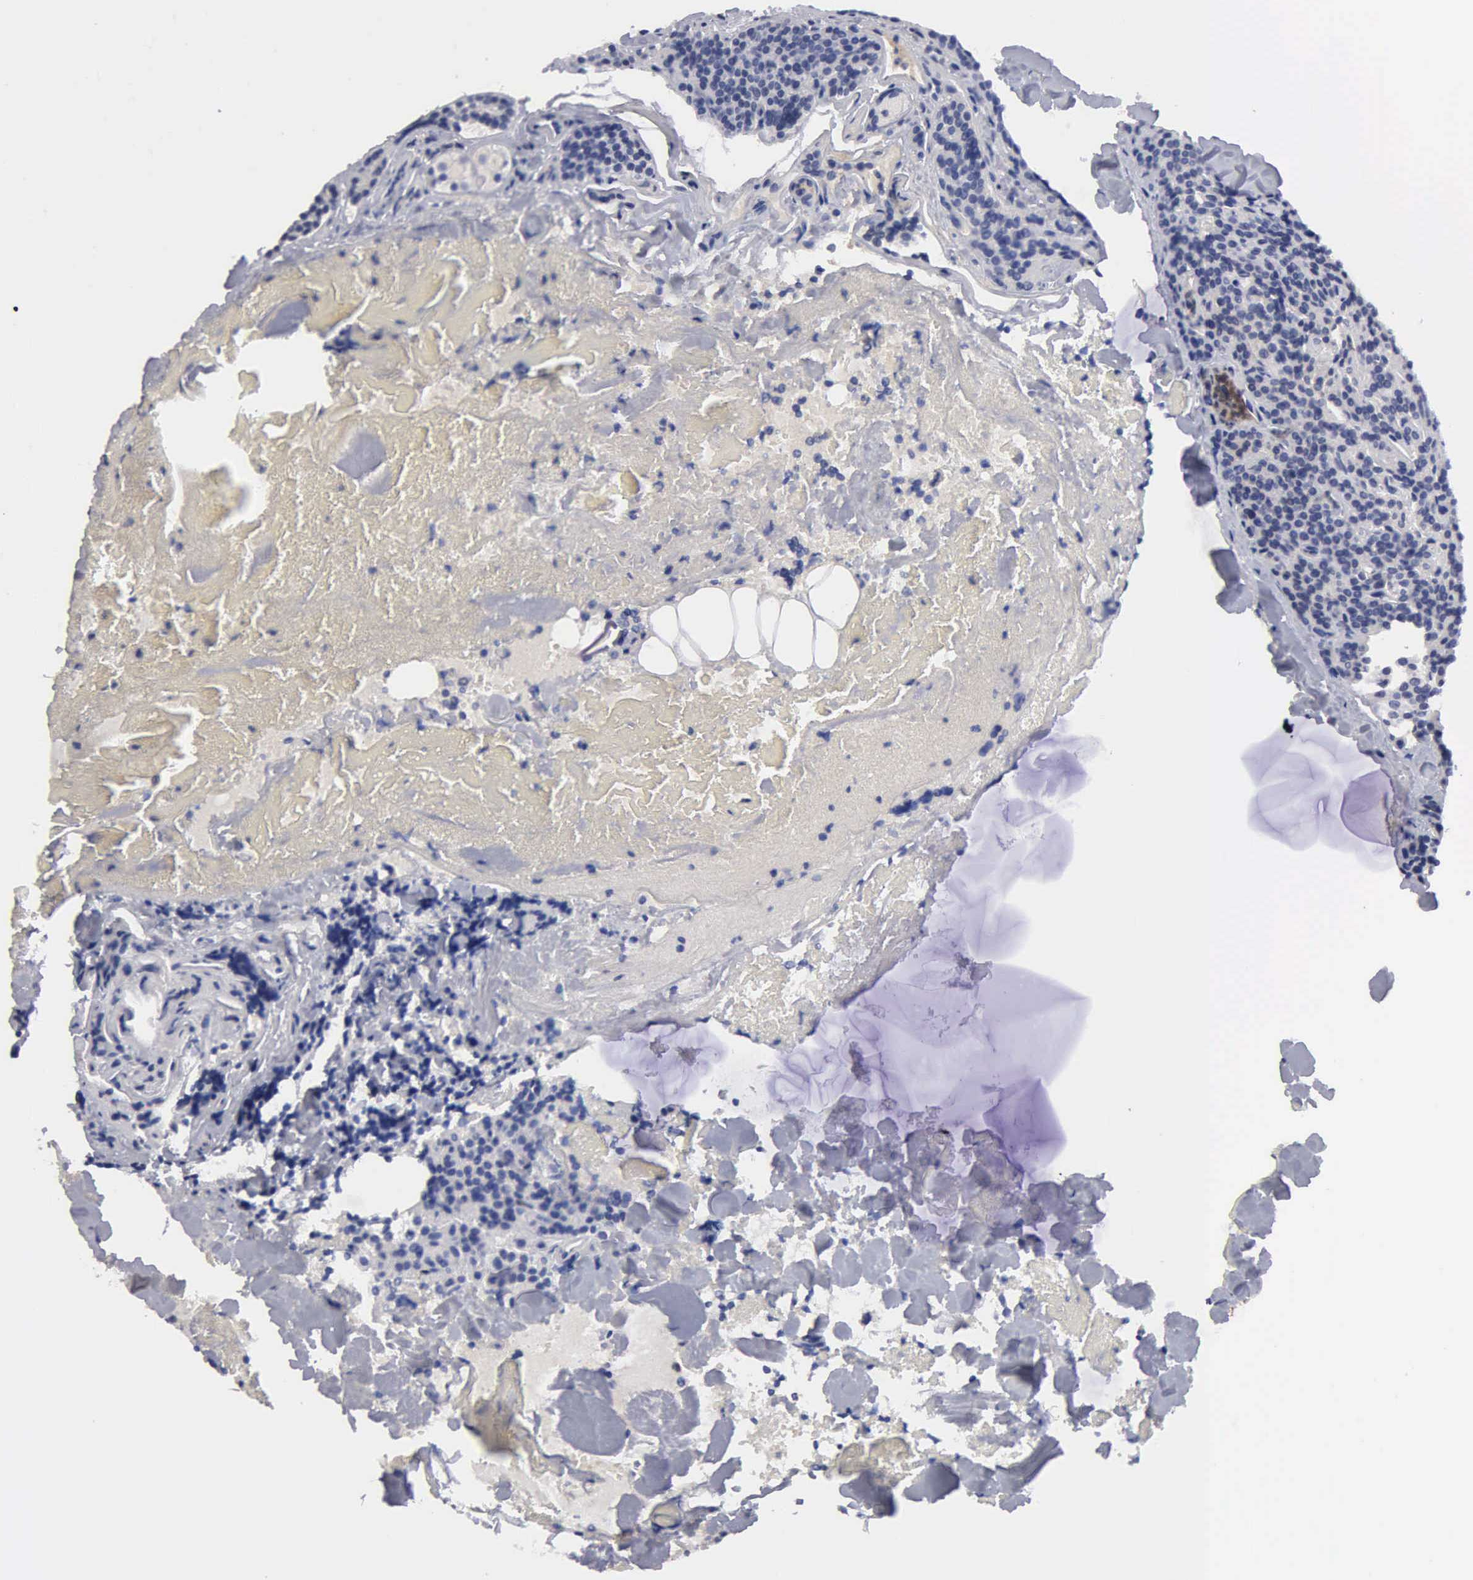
{"staining": {"intensity": "negative", "quantity": "none", "location": "none"}, "tissue": "parathyroid gland", "cell_type": "Glandular cells", "image_type": "normal", "snomed": [{"axis": "morphology", "description": "Normal tissue, NOS"}, {"axis": "topography", "description": "Parathyroid gland"}], "caption": "Immunohistochemical staining of normal human parathyroid gland exhibits no significant positivity in glandular cells.", "gene": "G6PD", "patient": {"sex": "female", "age": 29}}